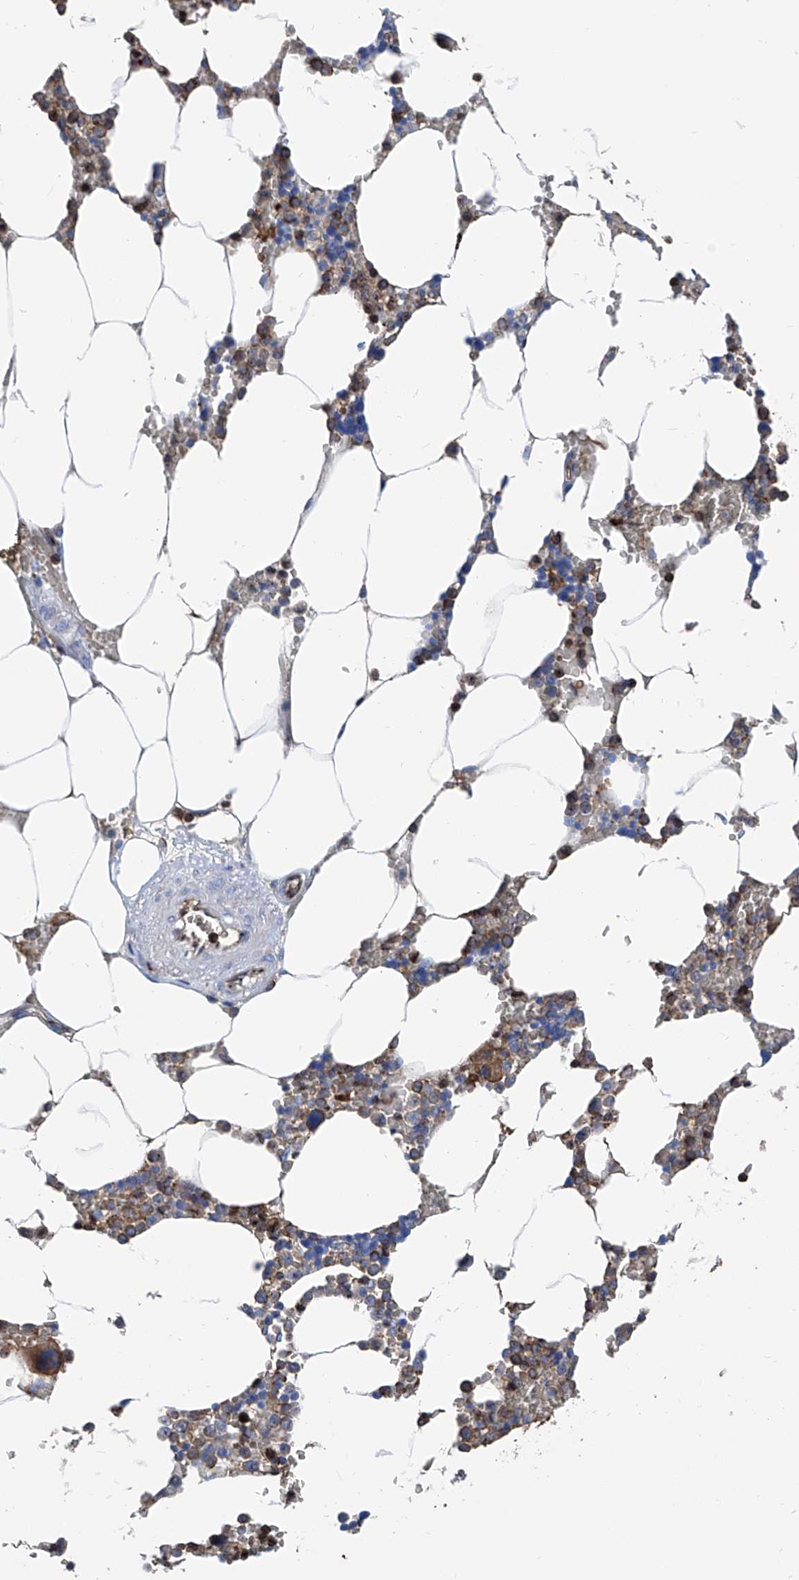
{"staining": {"intensity": "moderate", "quantity": "<25%", "location": "cytoplasmic/membranous"}, "tissue": "bone marrow", "cell_type": "Hematopoietic cells", "image_type": "normal", "snomed": [{"axis": "morphology", "description": "Normal tissue, NOS"}, {"axis": "topography", "description": "Bone marrow"}], "caption": "A brown stain highlights moderate cytoplasmic/membranous staining of a protein in hematopoietic cells of normal bone marrow. (DAB IHC with brightfield microscopy, high magnification).", "gene": "ZNF484", "patient": {"sex": "male", "age": 70}}